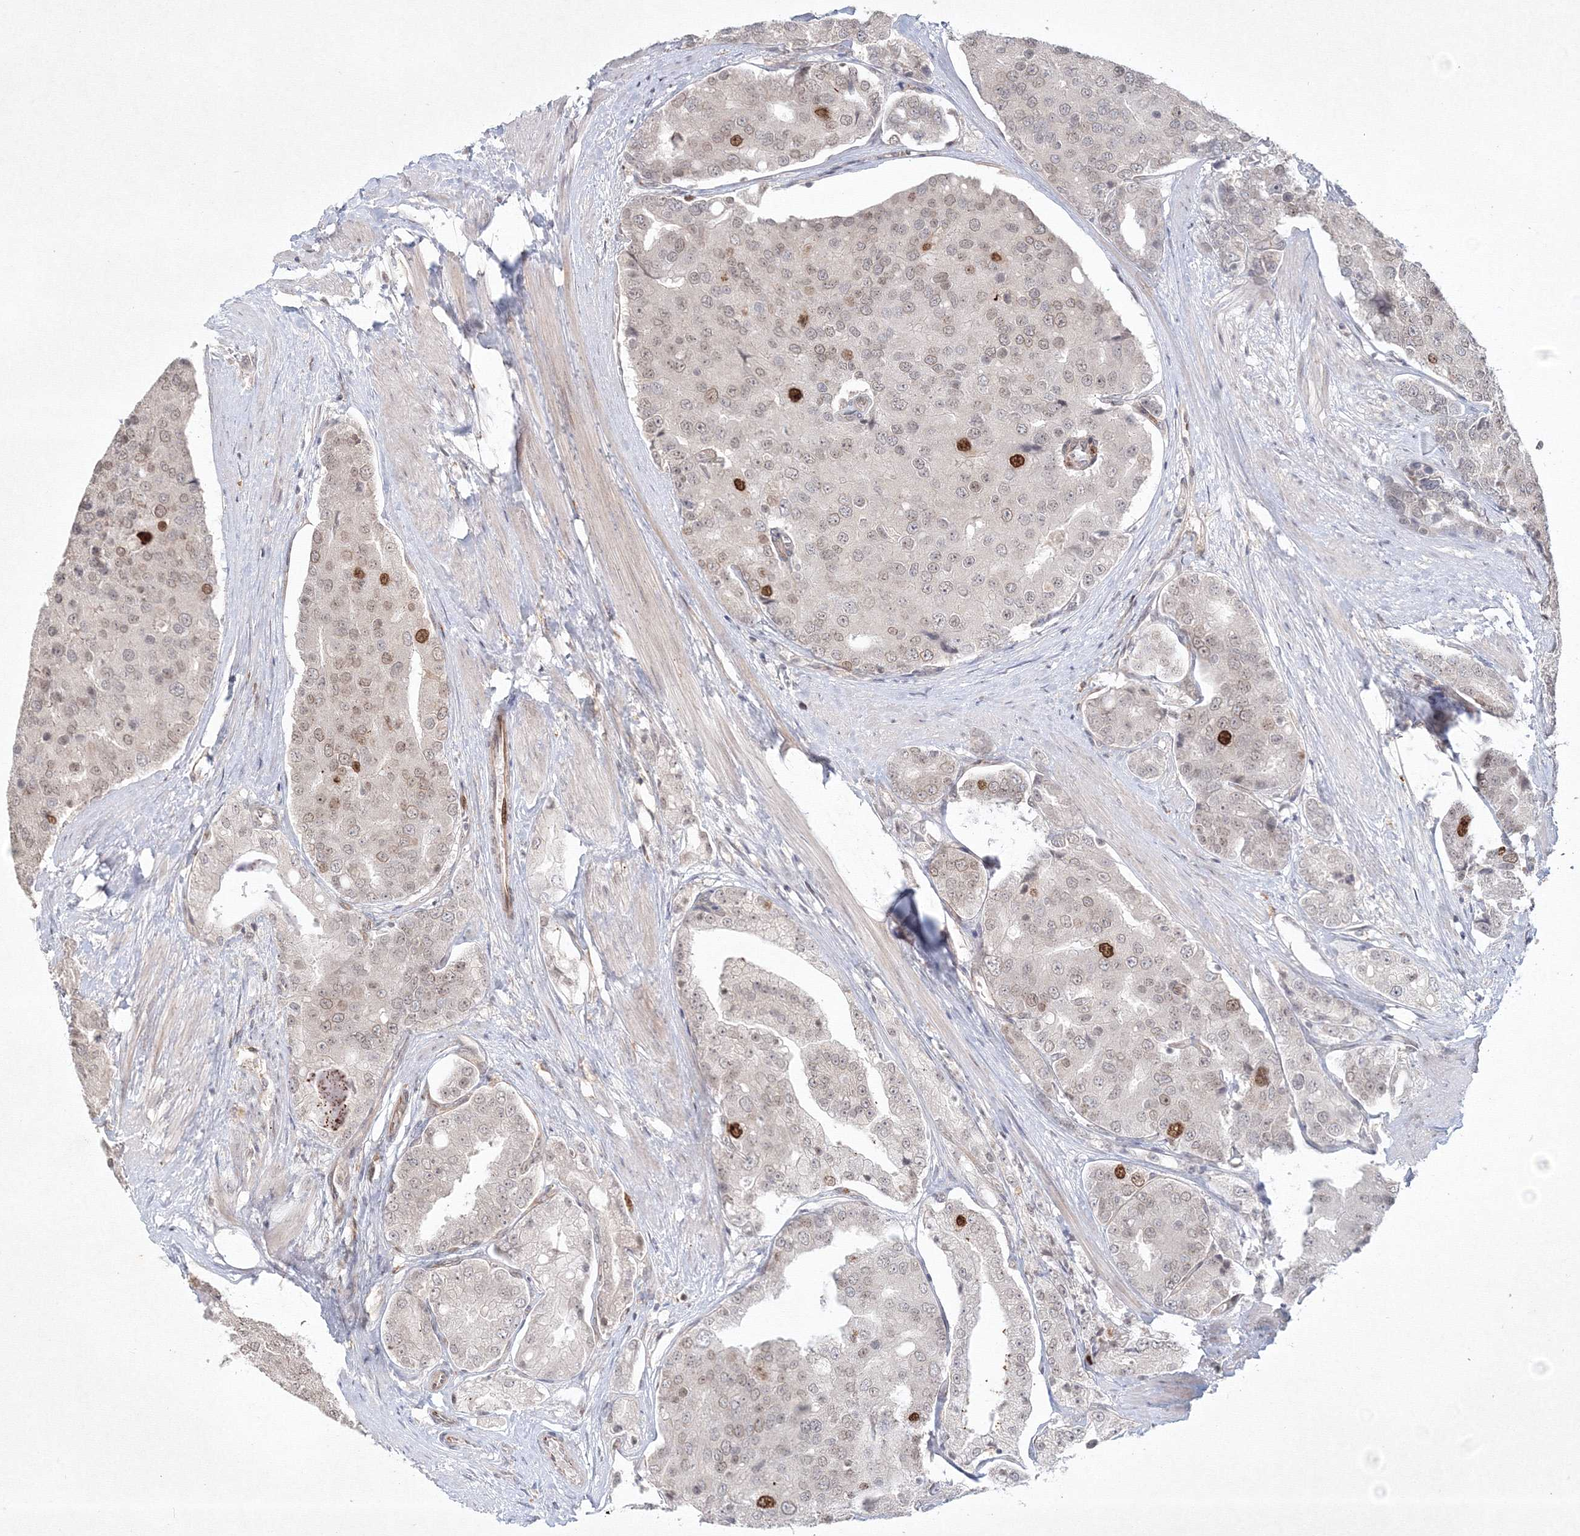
{"staining": {"intensity": "strong", "quantity": "<25%", "location": "nuclear"}, "tissue": "prostate cancer", "cell_type": "Tumor cells", "image_type": "cancer", "snomed": [{"axis": "morphology", "description": "Adenocarcinoma, High grade"}, {"axis": "topography", "description": "Prostate"}], "caption": "Human prostate cancer (adenocarcinoma (high-grade)) stained for a protein (brown) demonstrates strong nuclear positive expression in about <25% of tumor cells.", "gene": "KIF20A", "patient": {"sex": "male", "age": 50}}